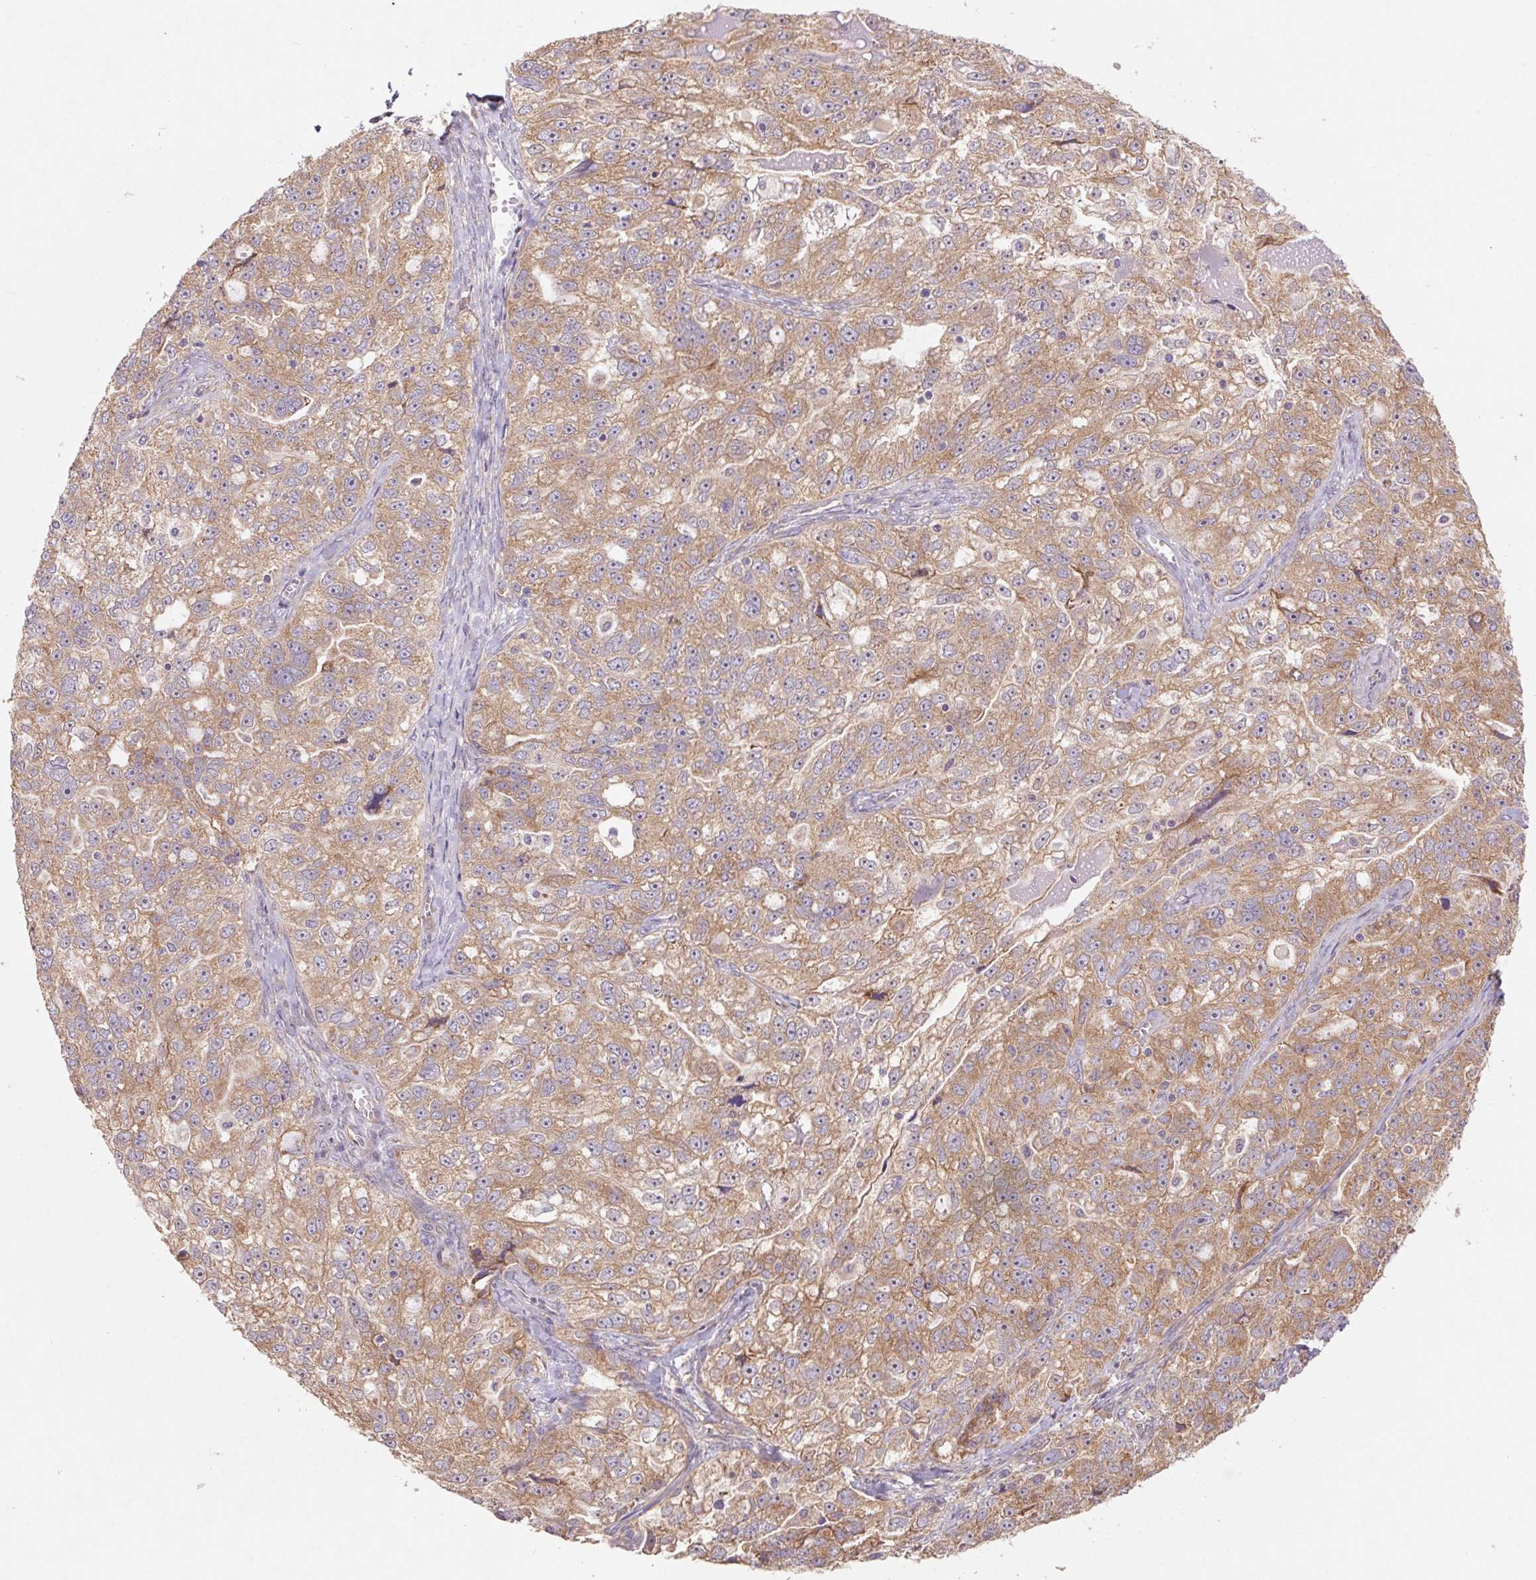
{"staining": {"intensity": "moderate", "quantity": ">75%", "location": "cytoplasmic/membranous"}, "tissue": "ovarian cancer", "cell_type": "Tumor cells", "image_type": "cancer", "snomed": [{"axis": "morphology", "description": "Cystadenocarcinoma, serous, NOS"}, {"axis": "topography", "description": "Ovary"}], "caption": "Ovarian serous cystadenocarcinoma tissue displays moderate cytoplasmic/membranous expression in about >75% of tumor cells, visualized by immunohistochemistry.", "gene": "RPL27A", "patient": {"sex": "female", "age": 51}}